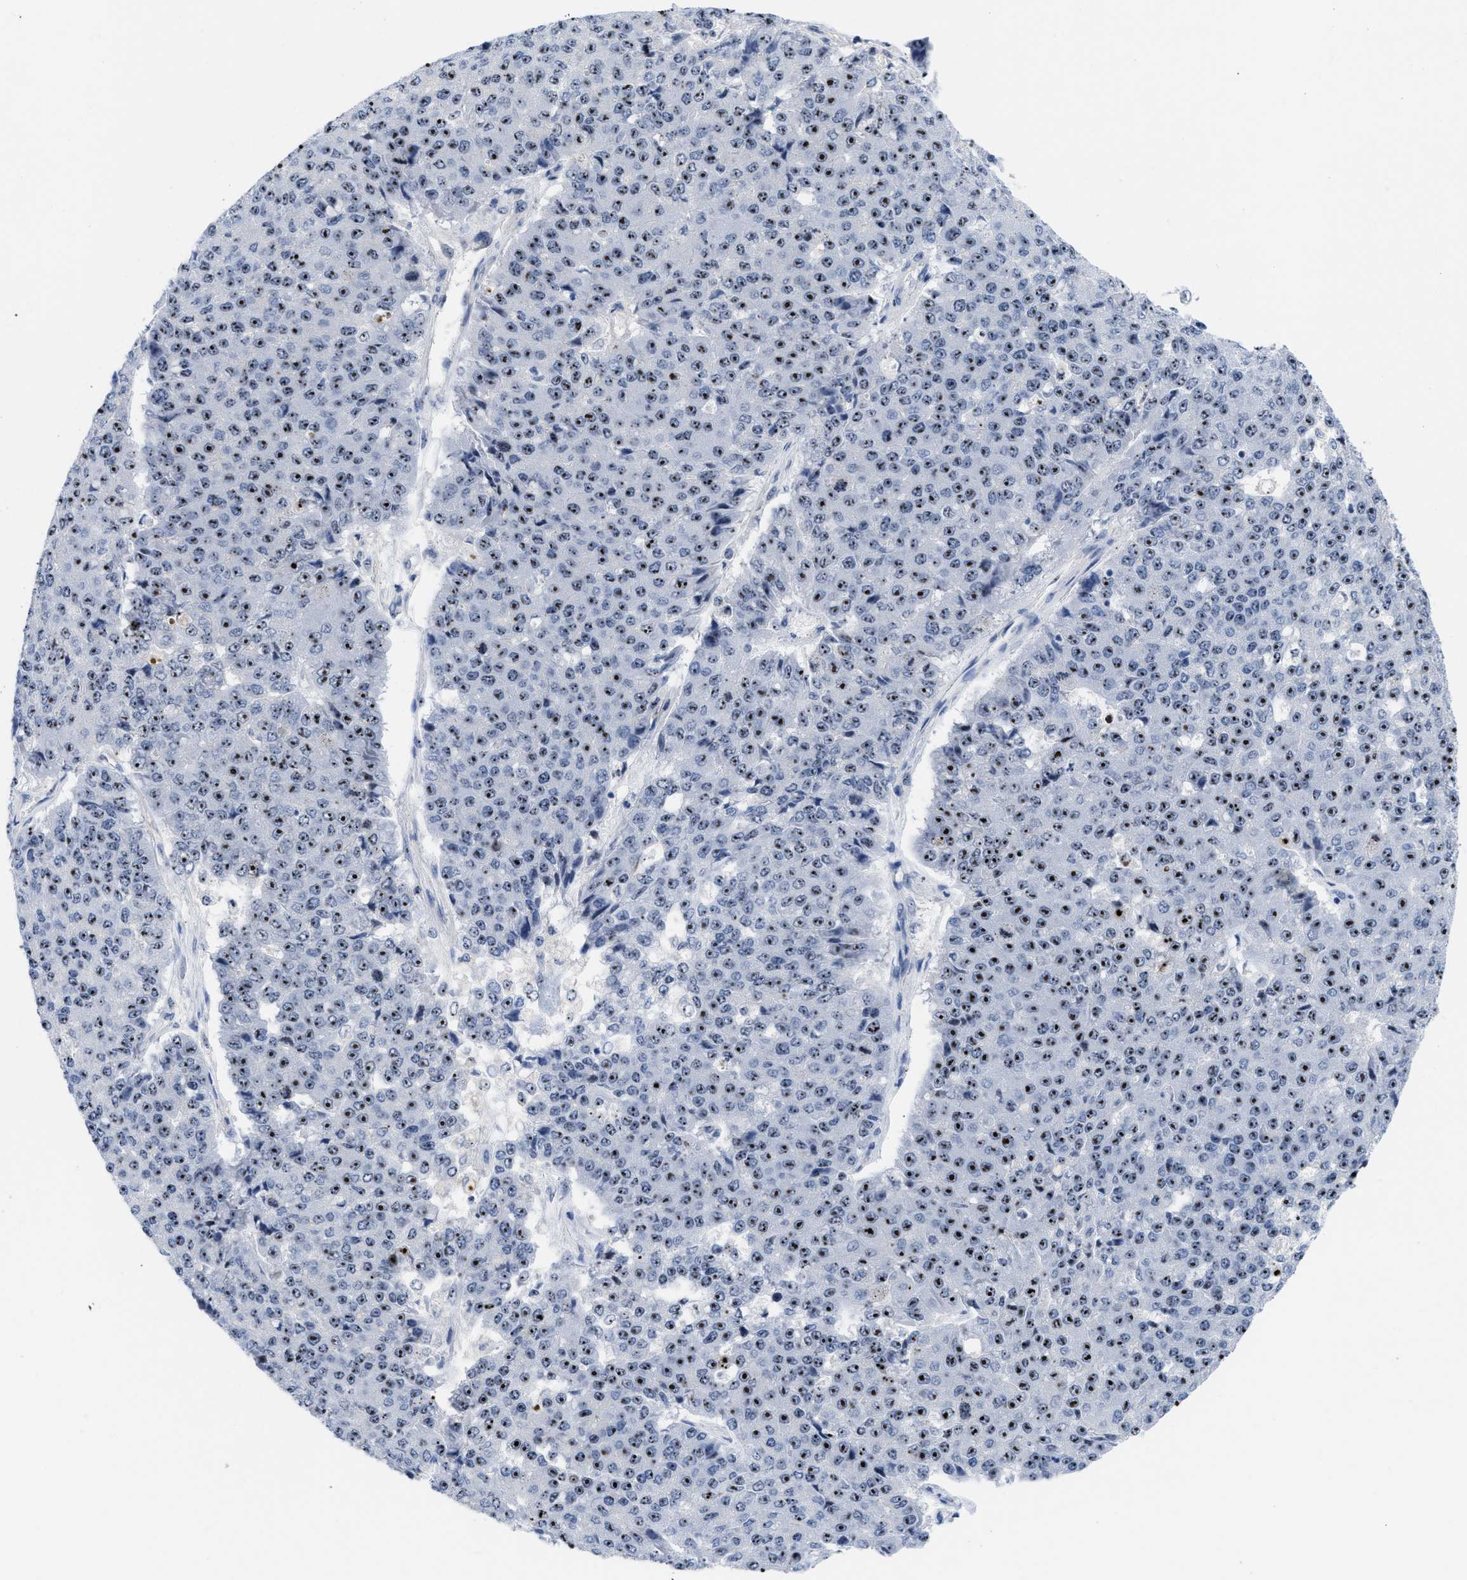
{"staining": {"intensity": "strong", "quantity": ">75%", "location": "nuclear"}, "tissue": "pancreatic cancer", "cell_type": "Tumor cells", "image_type": "cancer", "snomed": [{"axis": "morphology", "description": "Adenocarcinoma, NOS"}, {"axis": "topography", "description": "Pancreas"}], "caption": "The histopathology image reveals staining of pancreatic adenocarcinoma, revealing strong nuclear protein positivity (brown color) within tumor cells. The staining was performed using DAB to visualize the protein expression in brown, while the nuclei were stained in blue with hematoxylin (Magnification: 20x).", "gene": "NOP58", "patient": {"sex": "male", "age": 50}}